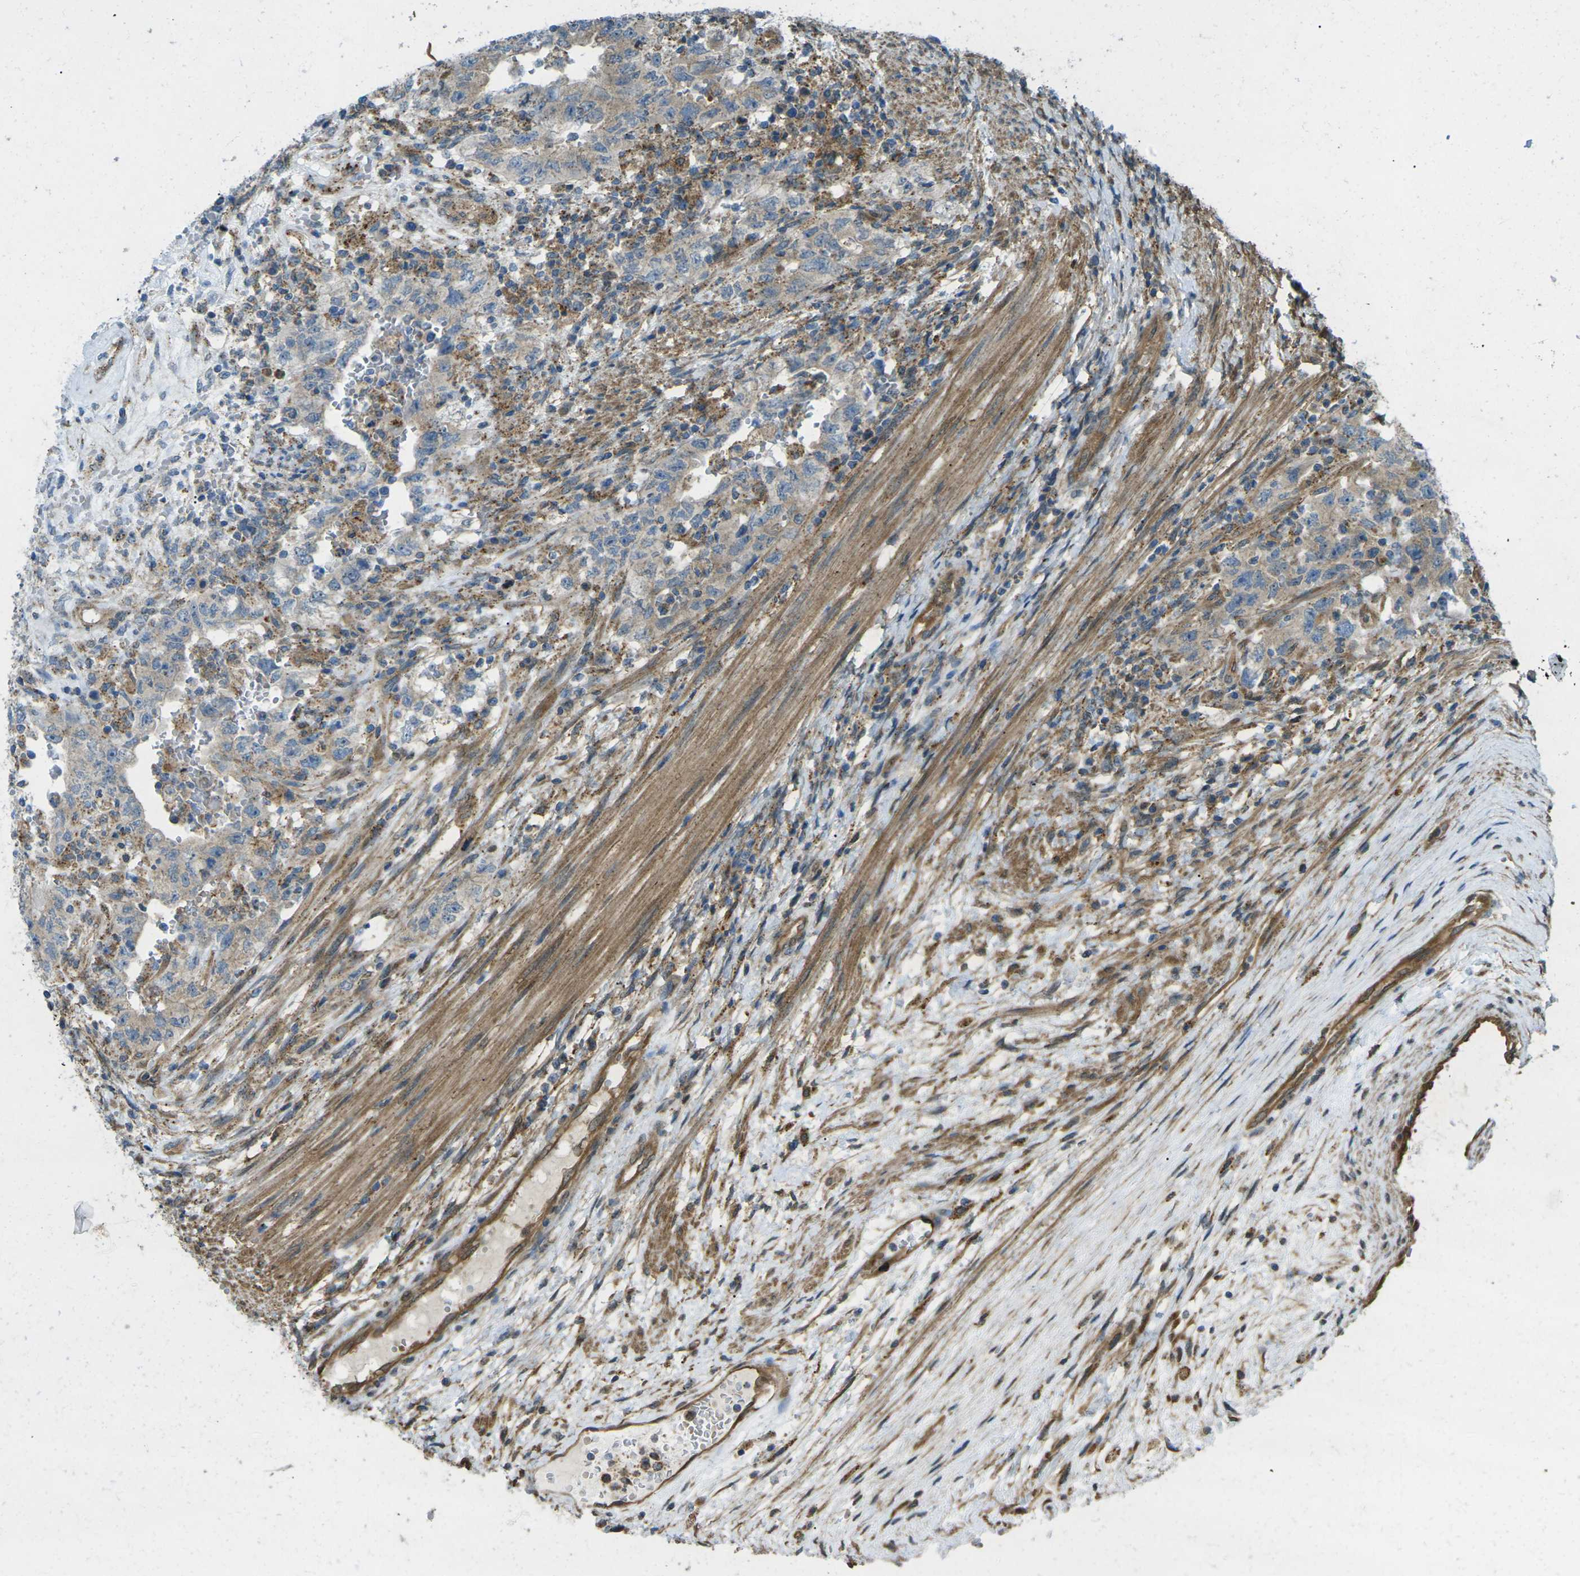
{"staining": {"intensity": "weak", "quantity": ">75%", "location": "cytoplasmic/membranous"}, "tissue": "testis cancer", "cell_type": "Tumor cells", "image_type": "cancer", "snomed": [{"axis": "morphology", "description": "Carcinoma, Embryonal, NOS"}, {"axis": "topography", "description": "Testis"}], "caption": "Embryonal carcinoma (testis) tissue exhibits weak cytoplasmic/membranous positivity in approximately >75% of tumor cells", "gene": "CHMP3", "patient": {"sex": "male", "age": 26}}